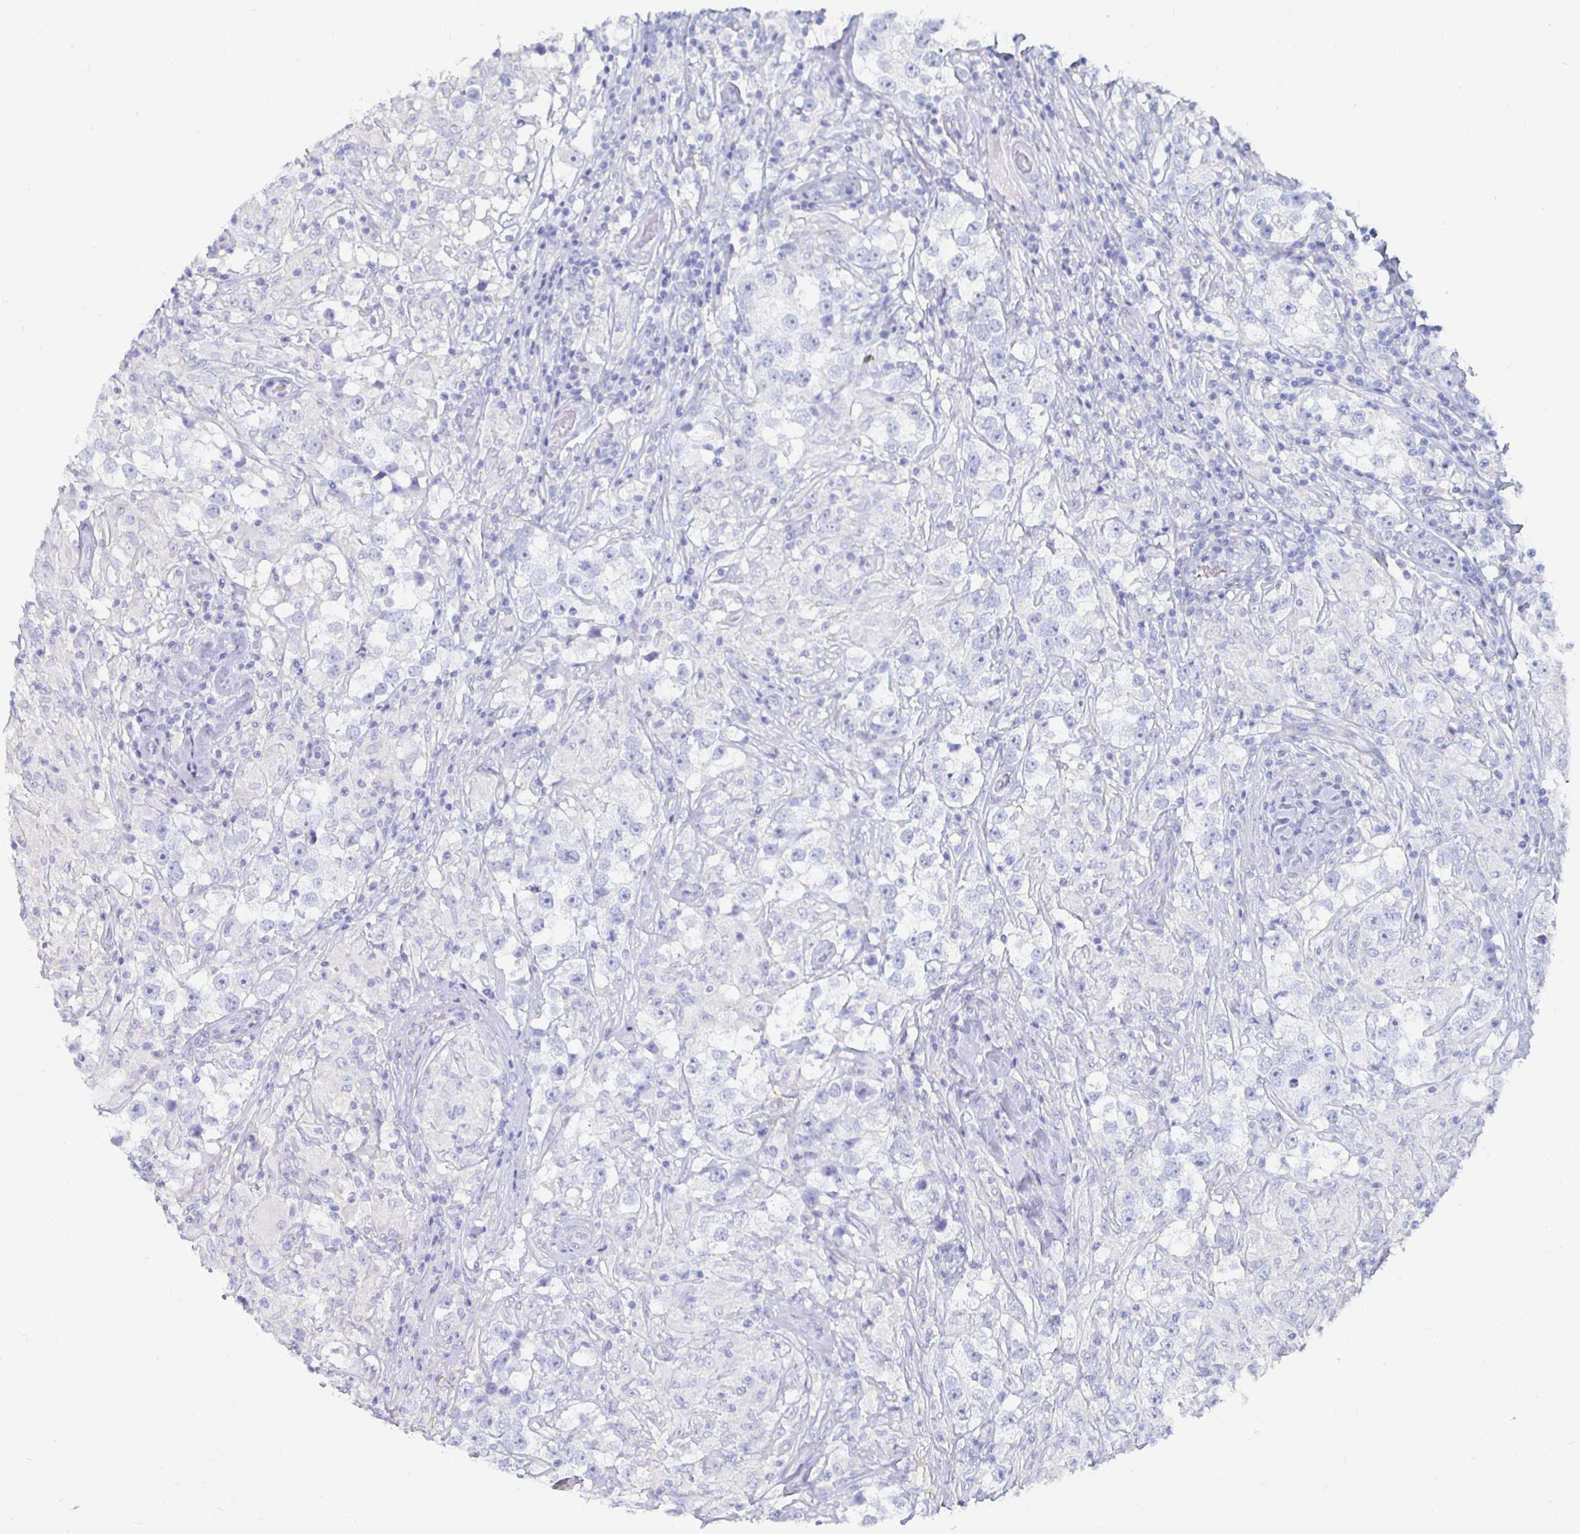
{"staining": {"intensity": "negative", "quantity": "none", "location": "none"}, "tissue": "testis cancer", "cell_type": "Tumor cells", "image_type": "cancer", "snomed": [{"axis": "morphology", "description": "Seminoma, NOS"}, {"axis": "topography", "description": "Testis"}], "caption": "IHC photomicrograph of neoplastic tissue: human testis cancer stained with DAB exhibits no significant protein positivity in tumor cells.", "gene": "CA9", "patient": {"sex": "male", "age": 46}}